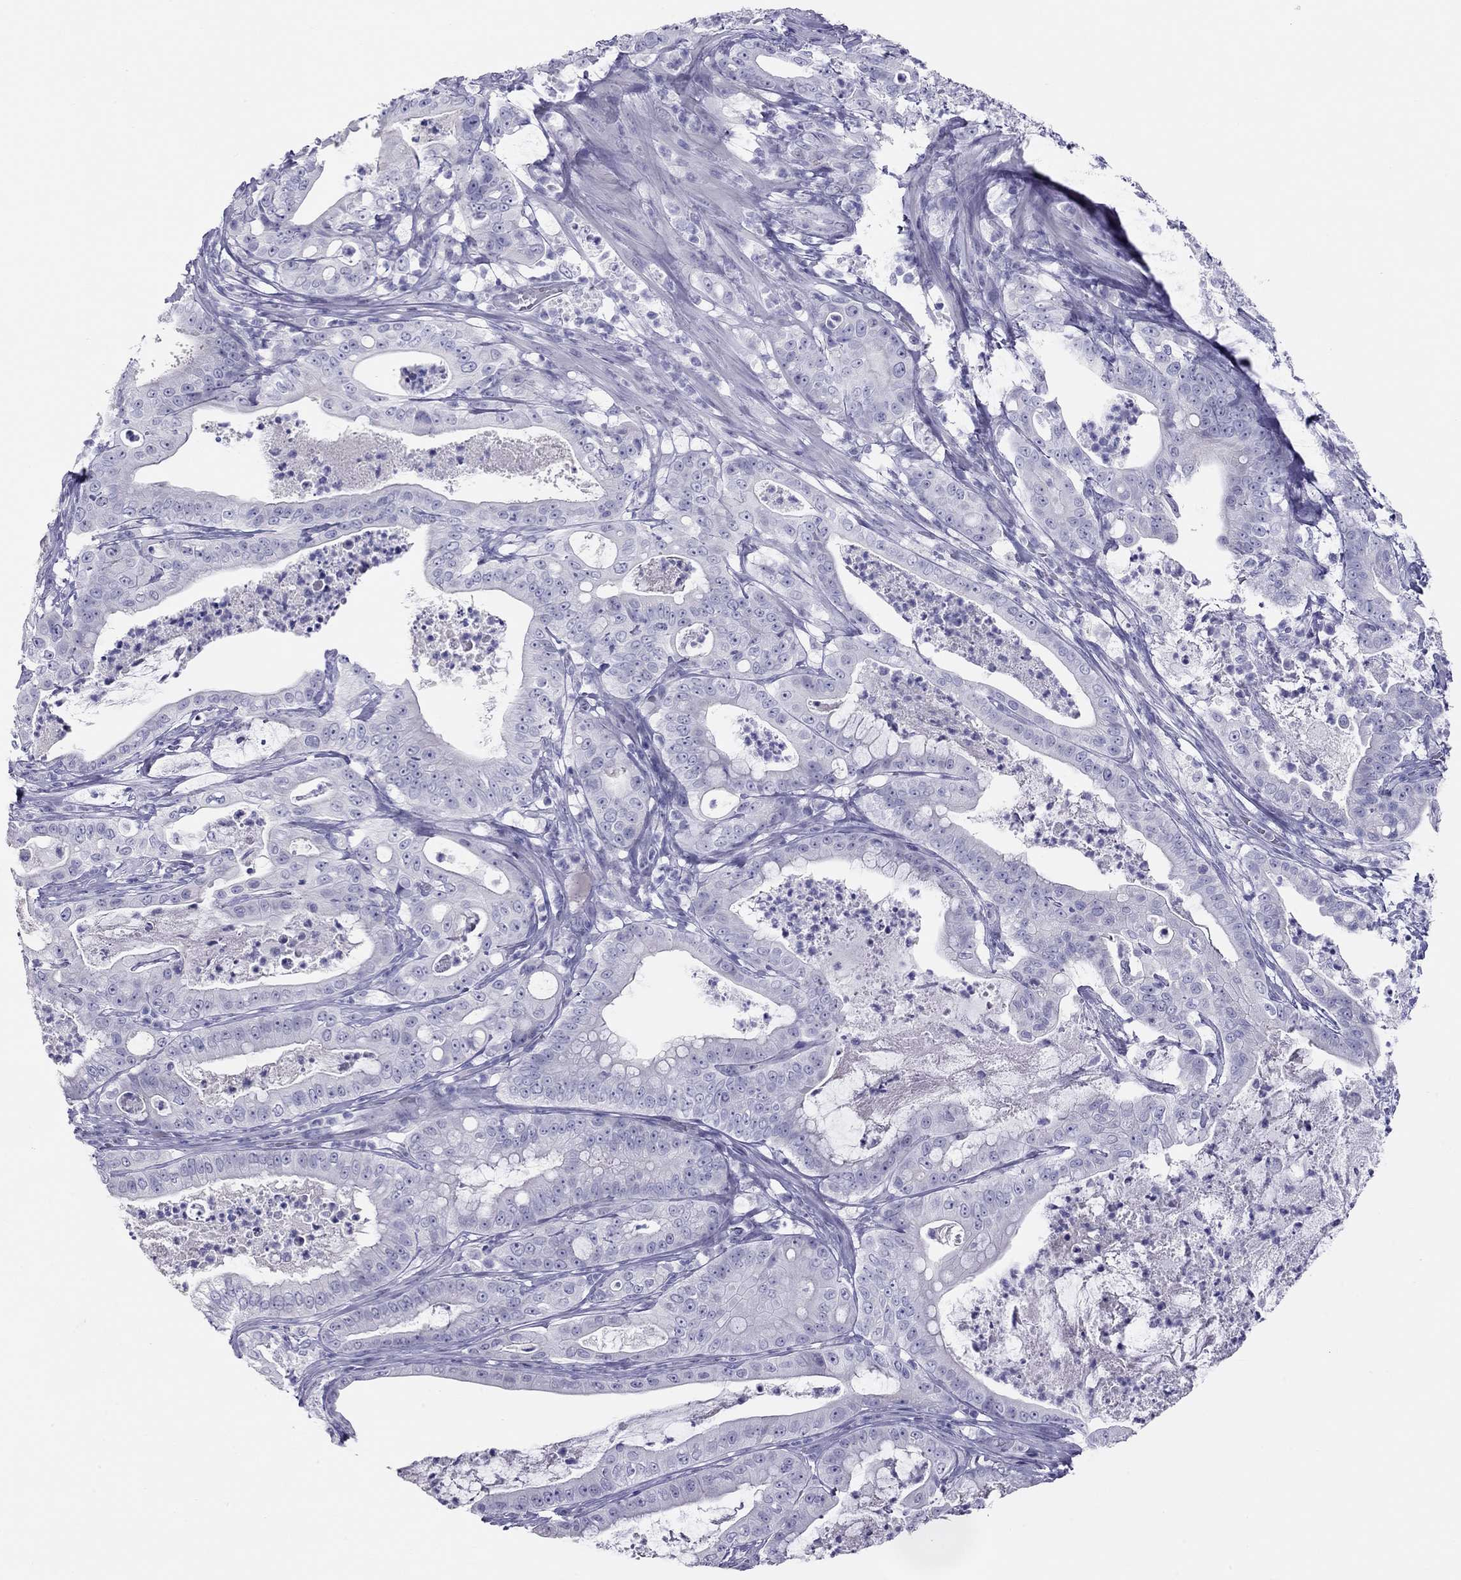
{"staining": {"intensity": "negative", "quantity": "none", "location": "none"}, "tissue": "pancreatic cancer", "cell_type": "Tumor cells", "image_type": "cancer", "snomed": [{"axis": "morphology", "description": "Adenocarcinoma, NOS"}, {"axis": "topography", "description": "Pancreas"}], "caption": "Tumor cells show no significant positivity in adenocarcinoma (pancreatic).", "gene": "KCNV2", "patient": {"sex": "male", "age": 71}}